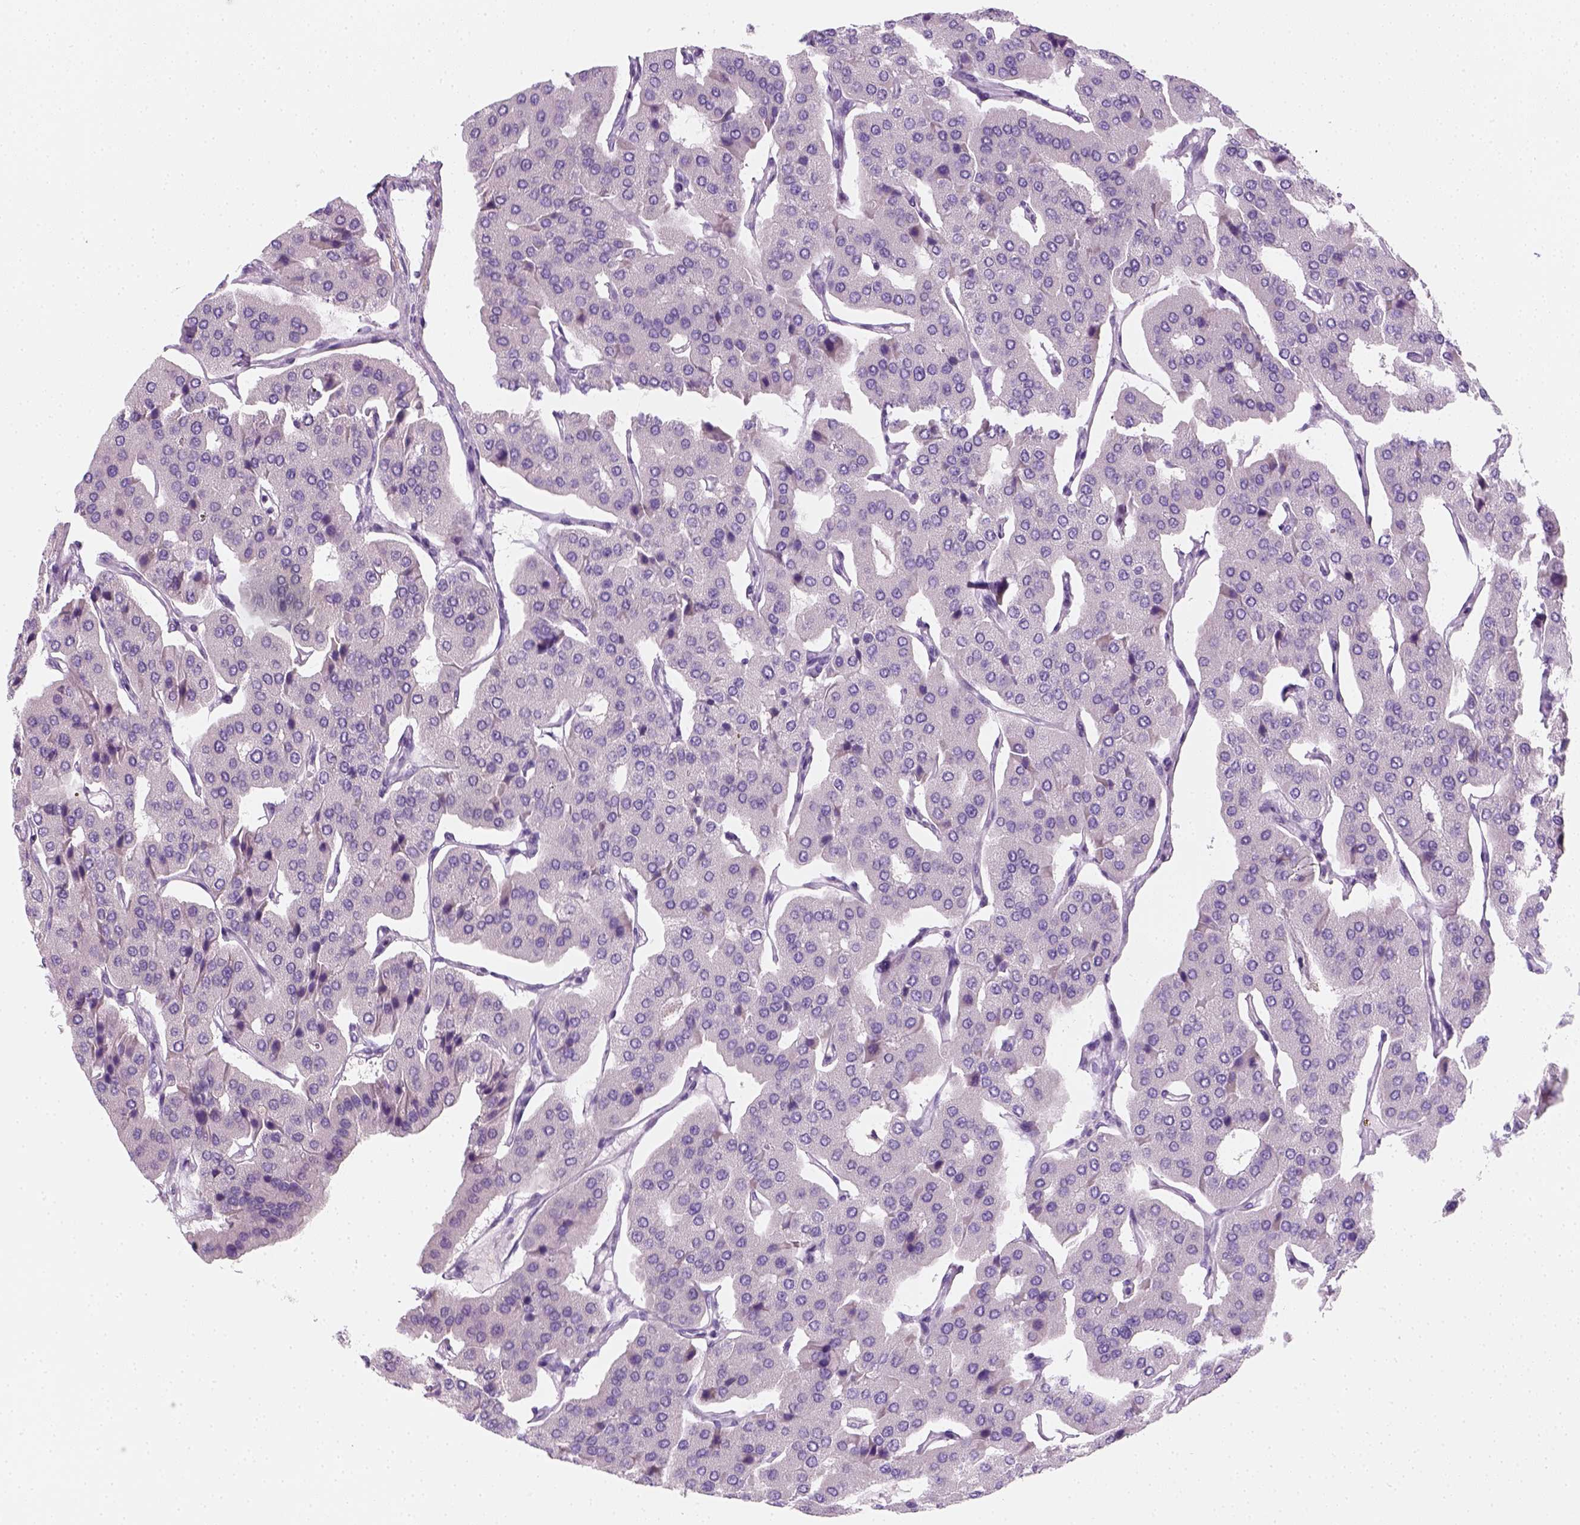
{"staining": {"intensity": "negative", "quantity": "none", "location": "none"}, "tissue": "parathyroid gland", "cell_type": "Glandular cells", "image_type": "normal", "snomed": [{"axis": "morphology", "description": "Normal tissue, NOS"}, {"axis": "morphology", "description": "Adenoma, NOS"}, {"axis": "topography", "description": "Parathyroid gland"}], "caption": "Parathyroid gland stained for a protein using immunohistochemistry (IHC) displays no positivity glandular cells.", "gene": "EPHB1", "patient": {"sex": "female", "age": 86}}